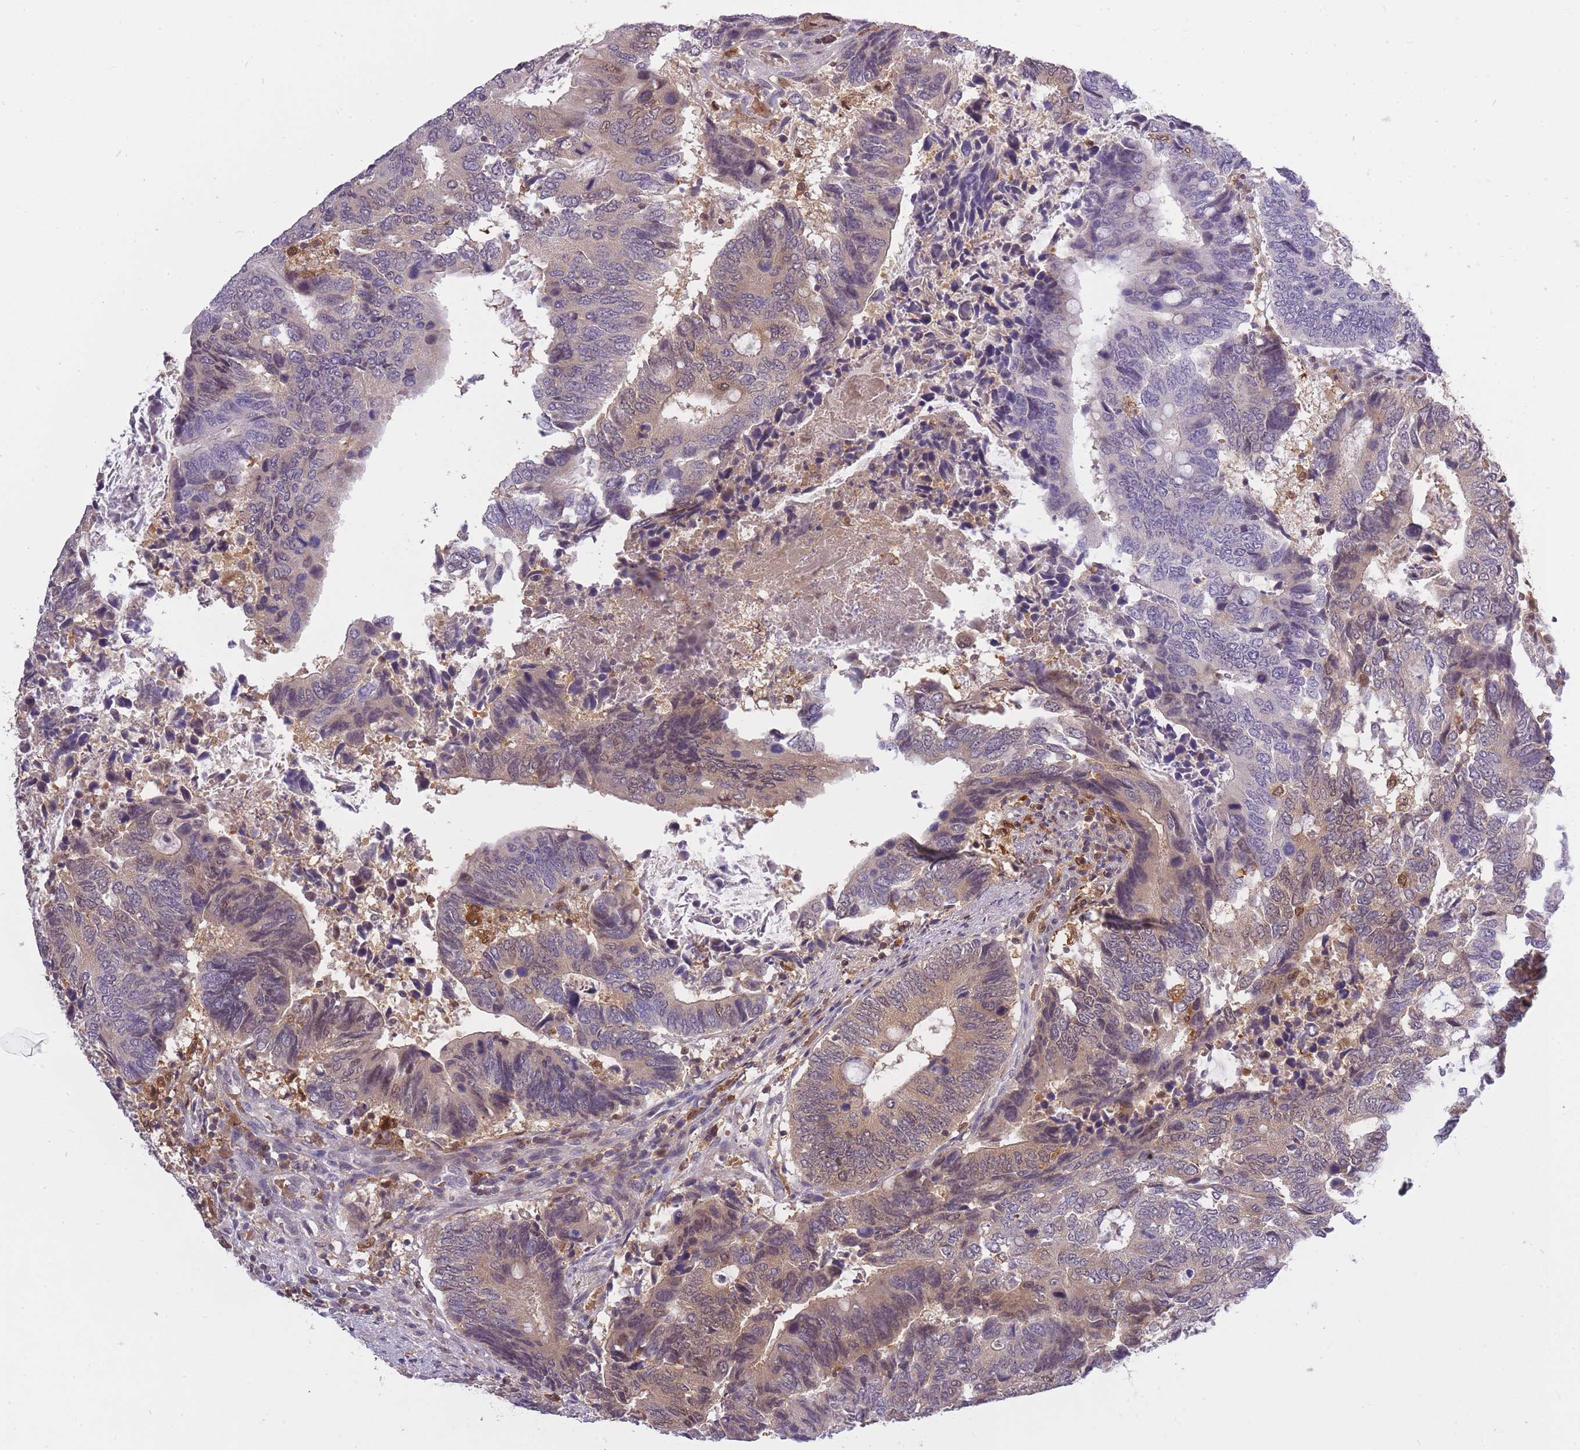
{"staining": {"intensity": "weak", "quantity": "<25%", "location": "cytoplasmic/membranous"}, "tissue": "colorectal cancer", "cell_type": "Tumor cells", "image_type": "cancer", "snomed": [{"axis": "morphology", "description": "Adenocarcinoma, NOS"}, {"axis": "topography", "description": "Colon"}], "caption": "A histopathology image of adenocarcinoma (colorectal) stained for a protein shows no brown staining in tumor cells. (Immunohistochemistry (ihc), brightfield microscopy, high magnification).", "gene": "CXorf38", "patient": {"sex": "male", "age": 87}}